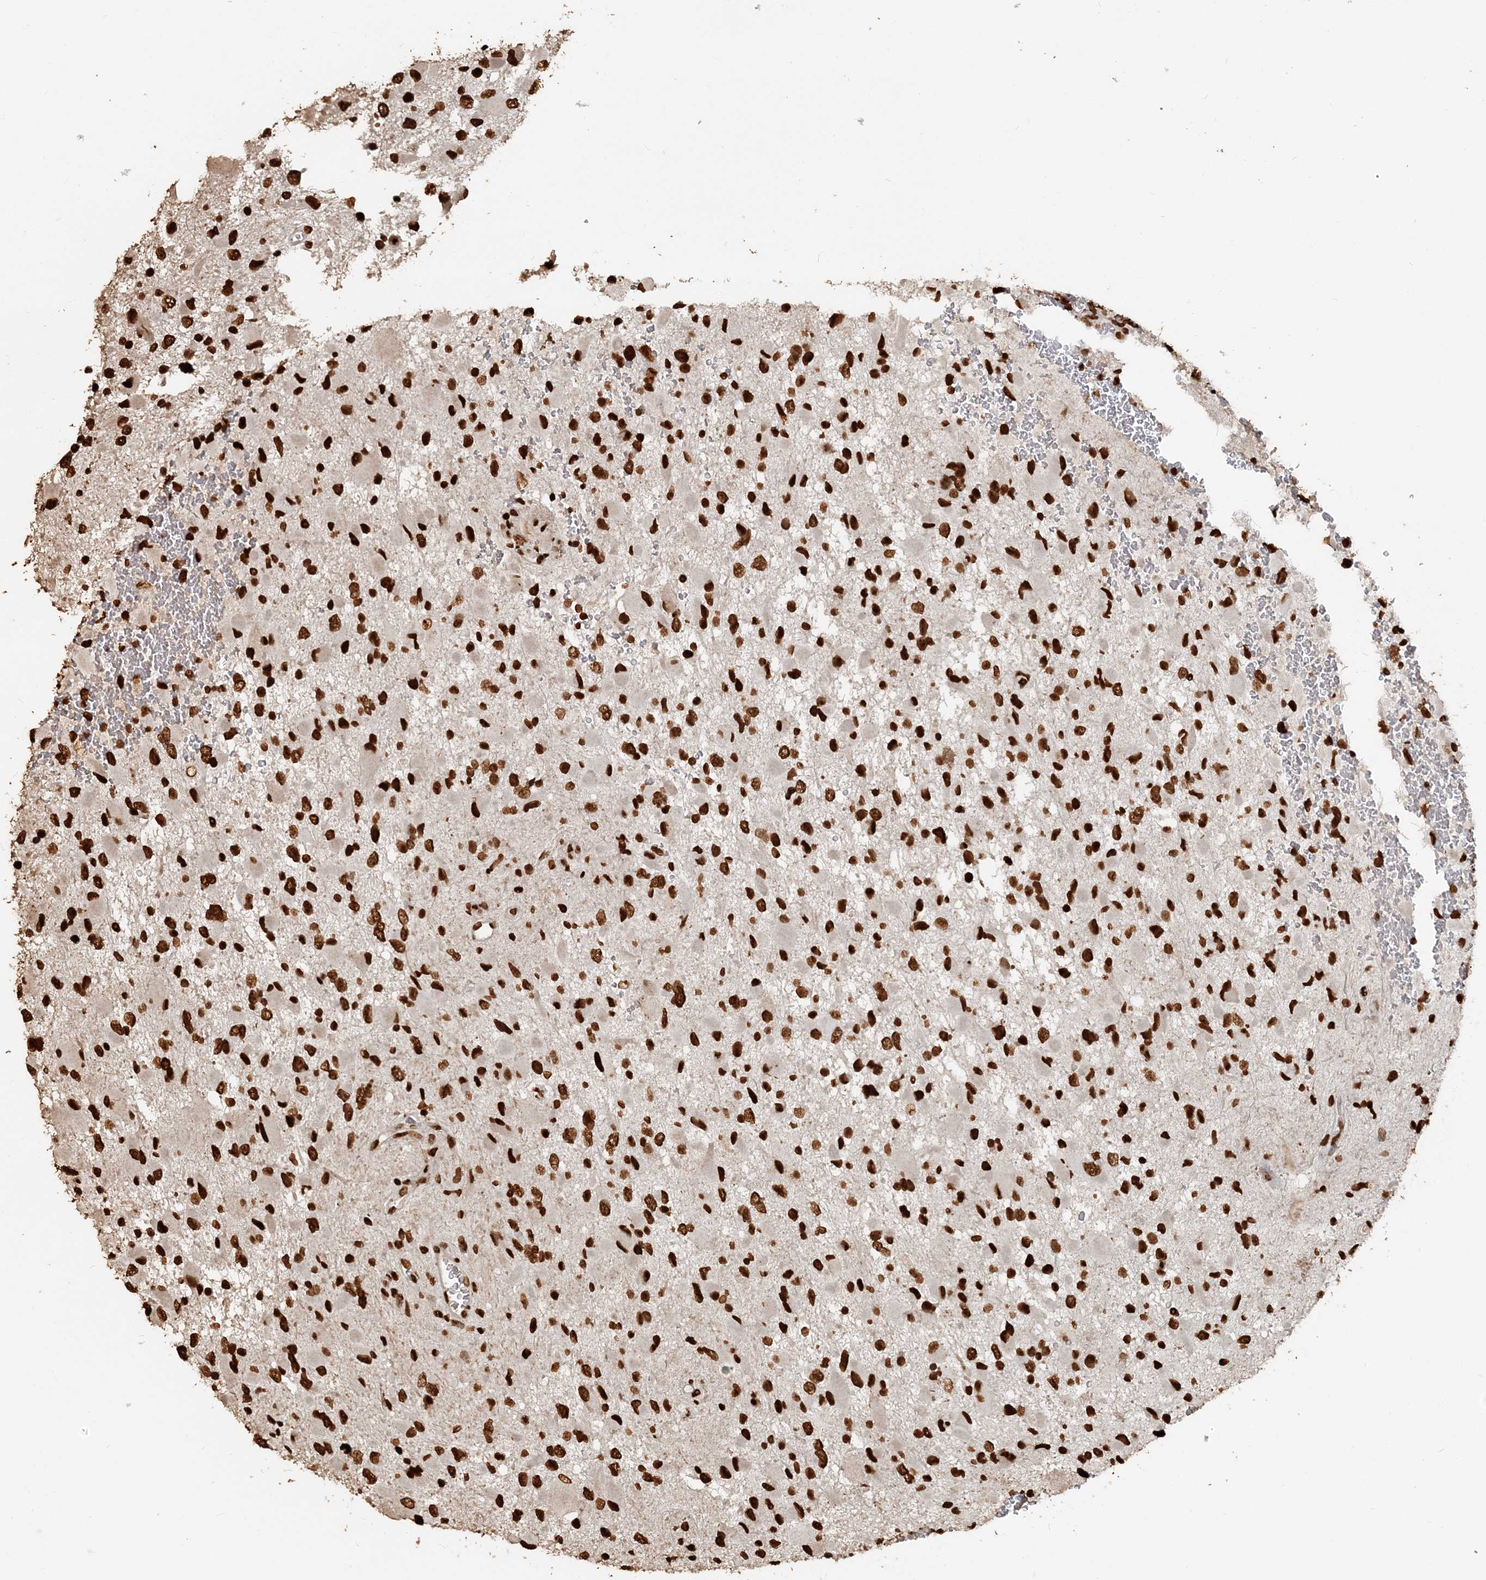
{"staining": {"intensity": "strong", "quantity": ">75%", "location": "nuclear"}, "tissue": "glioma", "cell_type": "Tumor cells", "image_type": "cancer", "snomed": [{"axis": "morphology", "description": "Glioma, malignant, High grade"}, {"axis": "topography", "description": "Brain"}], "caption": "Approximately >75% of tumor cells in glioma reveal strong nuclear protein positivity as visualized by brown immunohistochemical staining.", "gene": "H3-3B", "patient": {"sex": "male", "age": 53}}